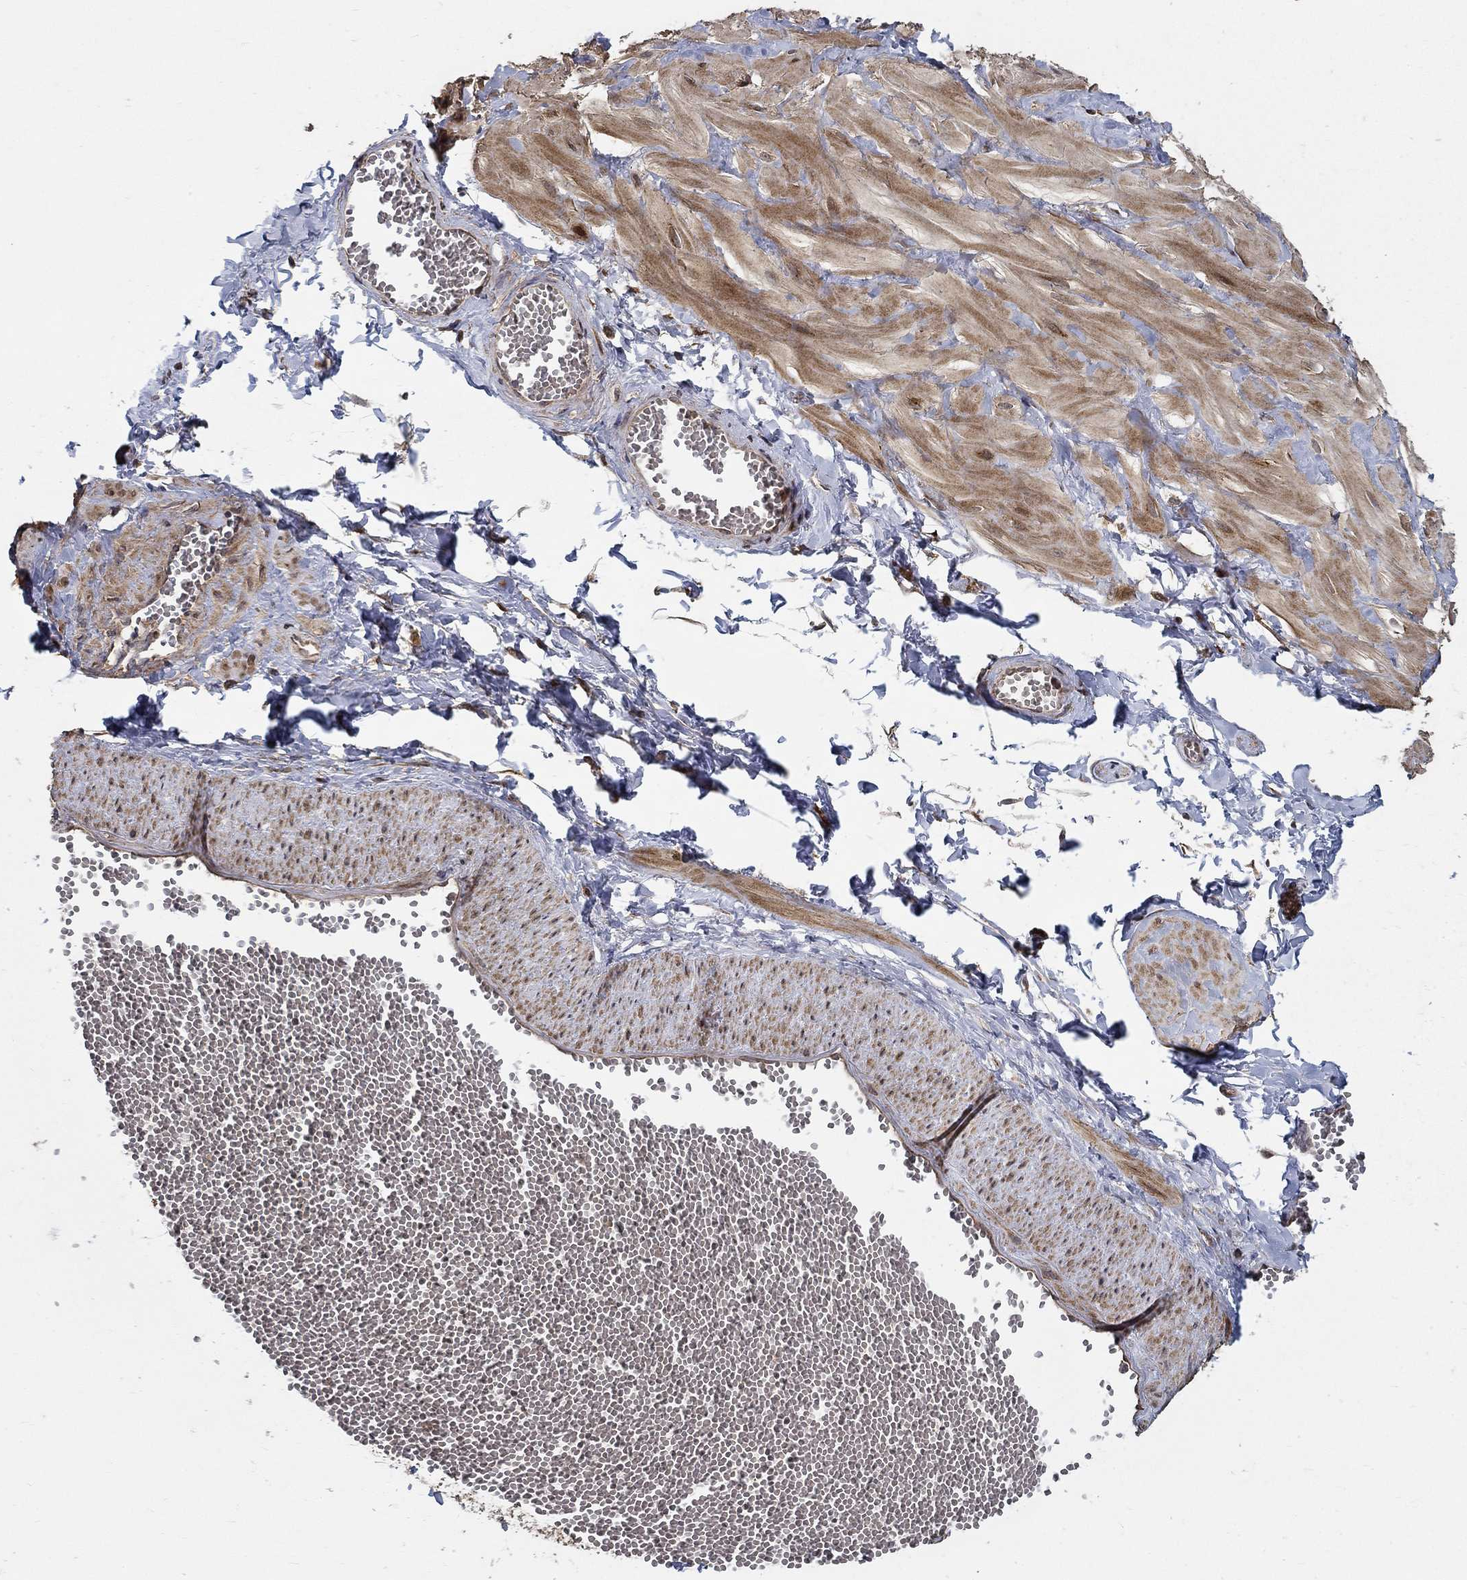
{"staining": {"intensity": "negative", "quantity": "none", "location": "none"}, "tissue": "adipose tissue", "cell_type": "Adipocytes", "image_type": "normal", "snomed": [{"axis": "morphology", "description": "Normal tissue, NOS"}, {"axis": "topography", "description": "Smooth muscle"}, {"axis": "topography", "description": "Peripheral nerve tissue"}], "caption": "Micrograph shows no significant protein expression in adipocytes of benign adipose tissue.", "gene": "ZNF594", "patient": {"sex": "male", "age": 22}}